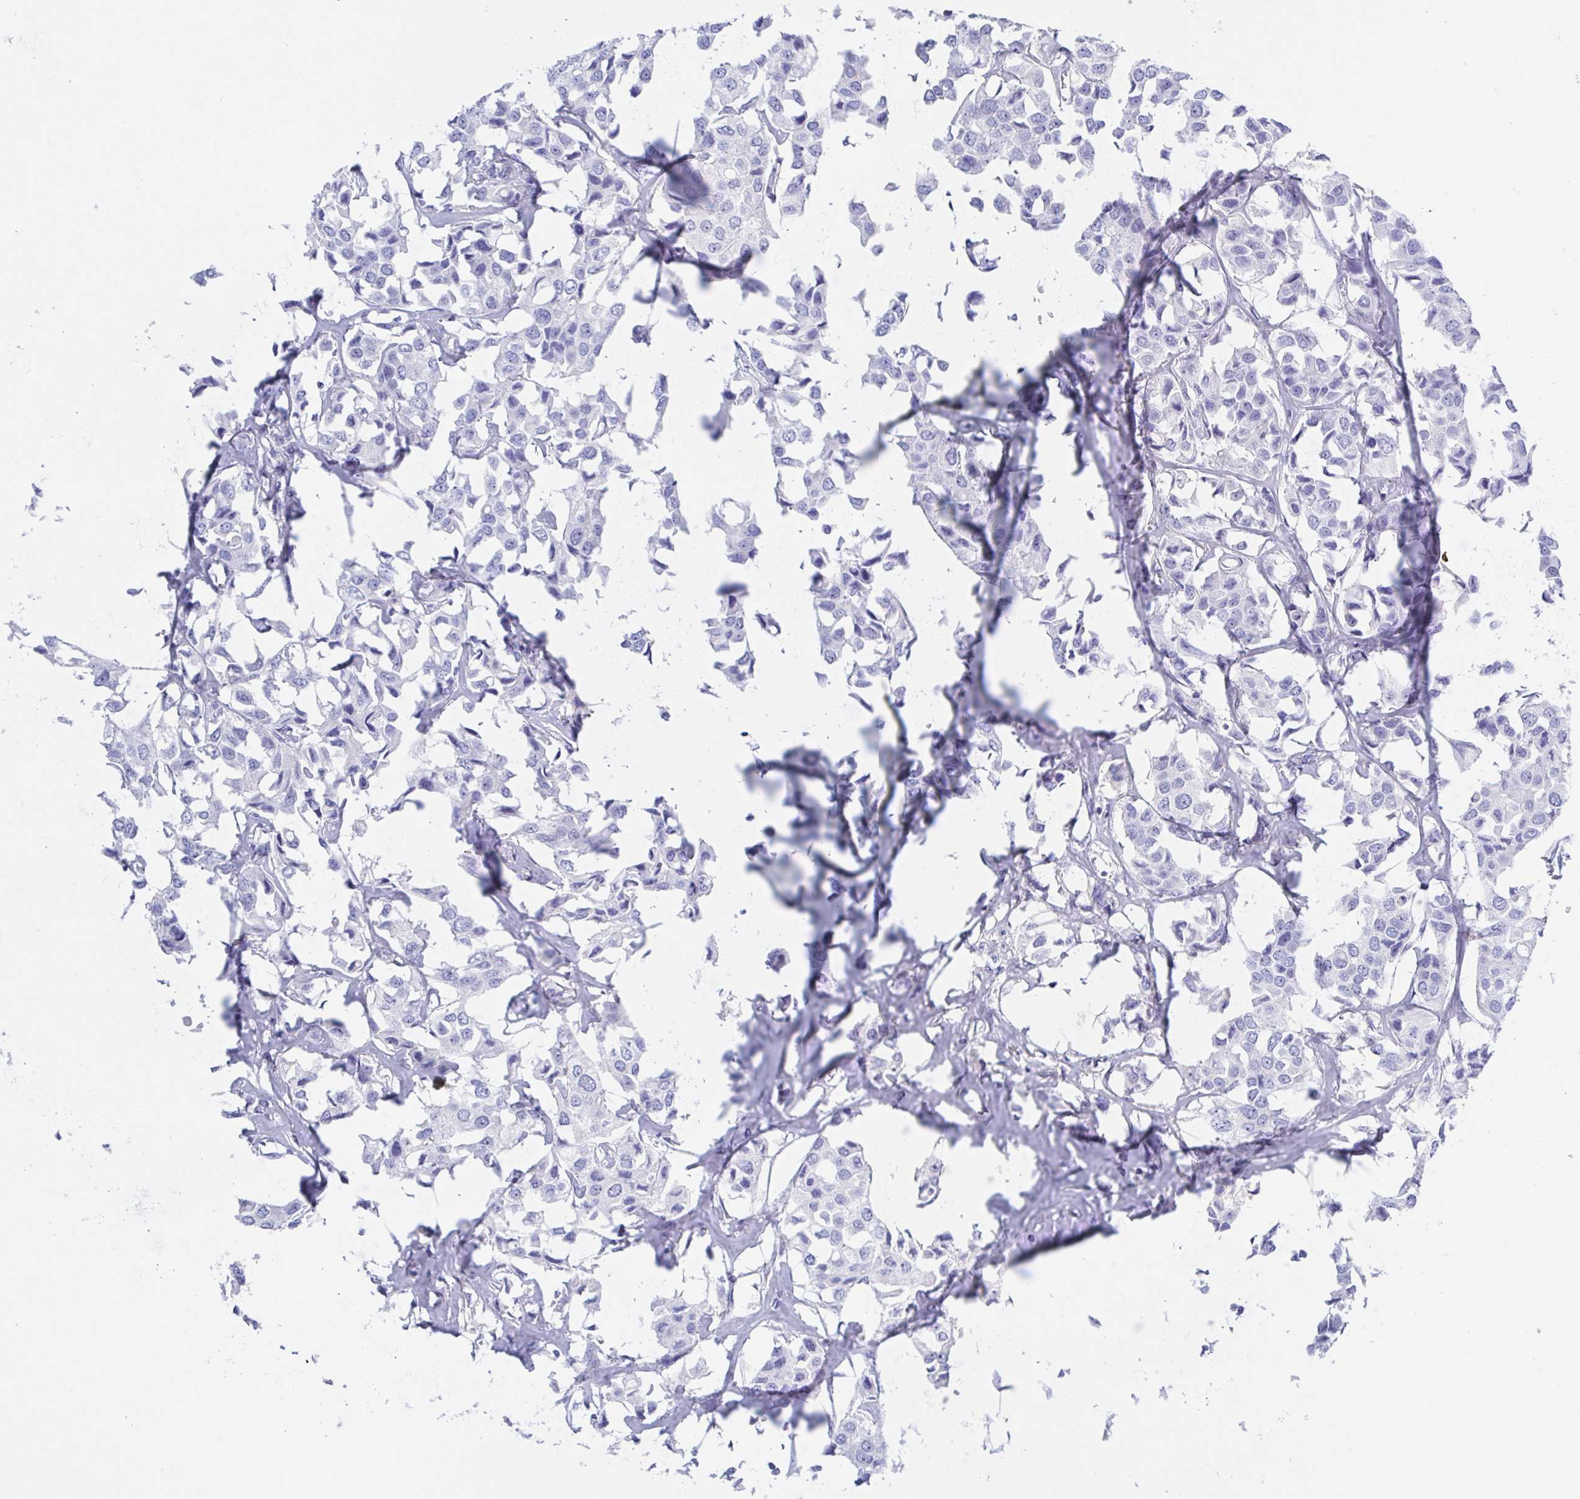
{"staining": {"intensity": "negative", "quantity": "none", "location": "none"}, "tissue": "breast cancer", "cell_type": "Tumor cells", "image_type": "cancer", "snomed": [{"axis": "morphology", "description": "Duct carcinoma"}, {"axis": "topography", "description": "Breast"}], "caption": "Human breast cancer stained for a protein using immunohistochemistry (IHC) exhibits no expression in tumor cells.", "gene": "MUCL3", "patient": {"sex": "female", "age": 80}}